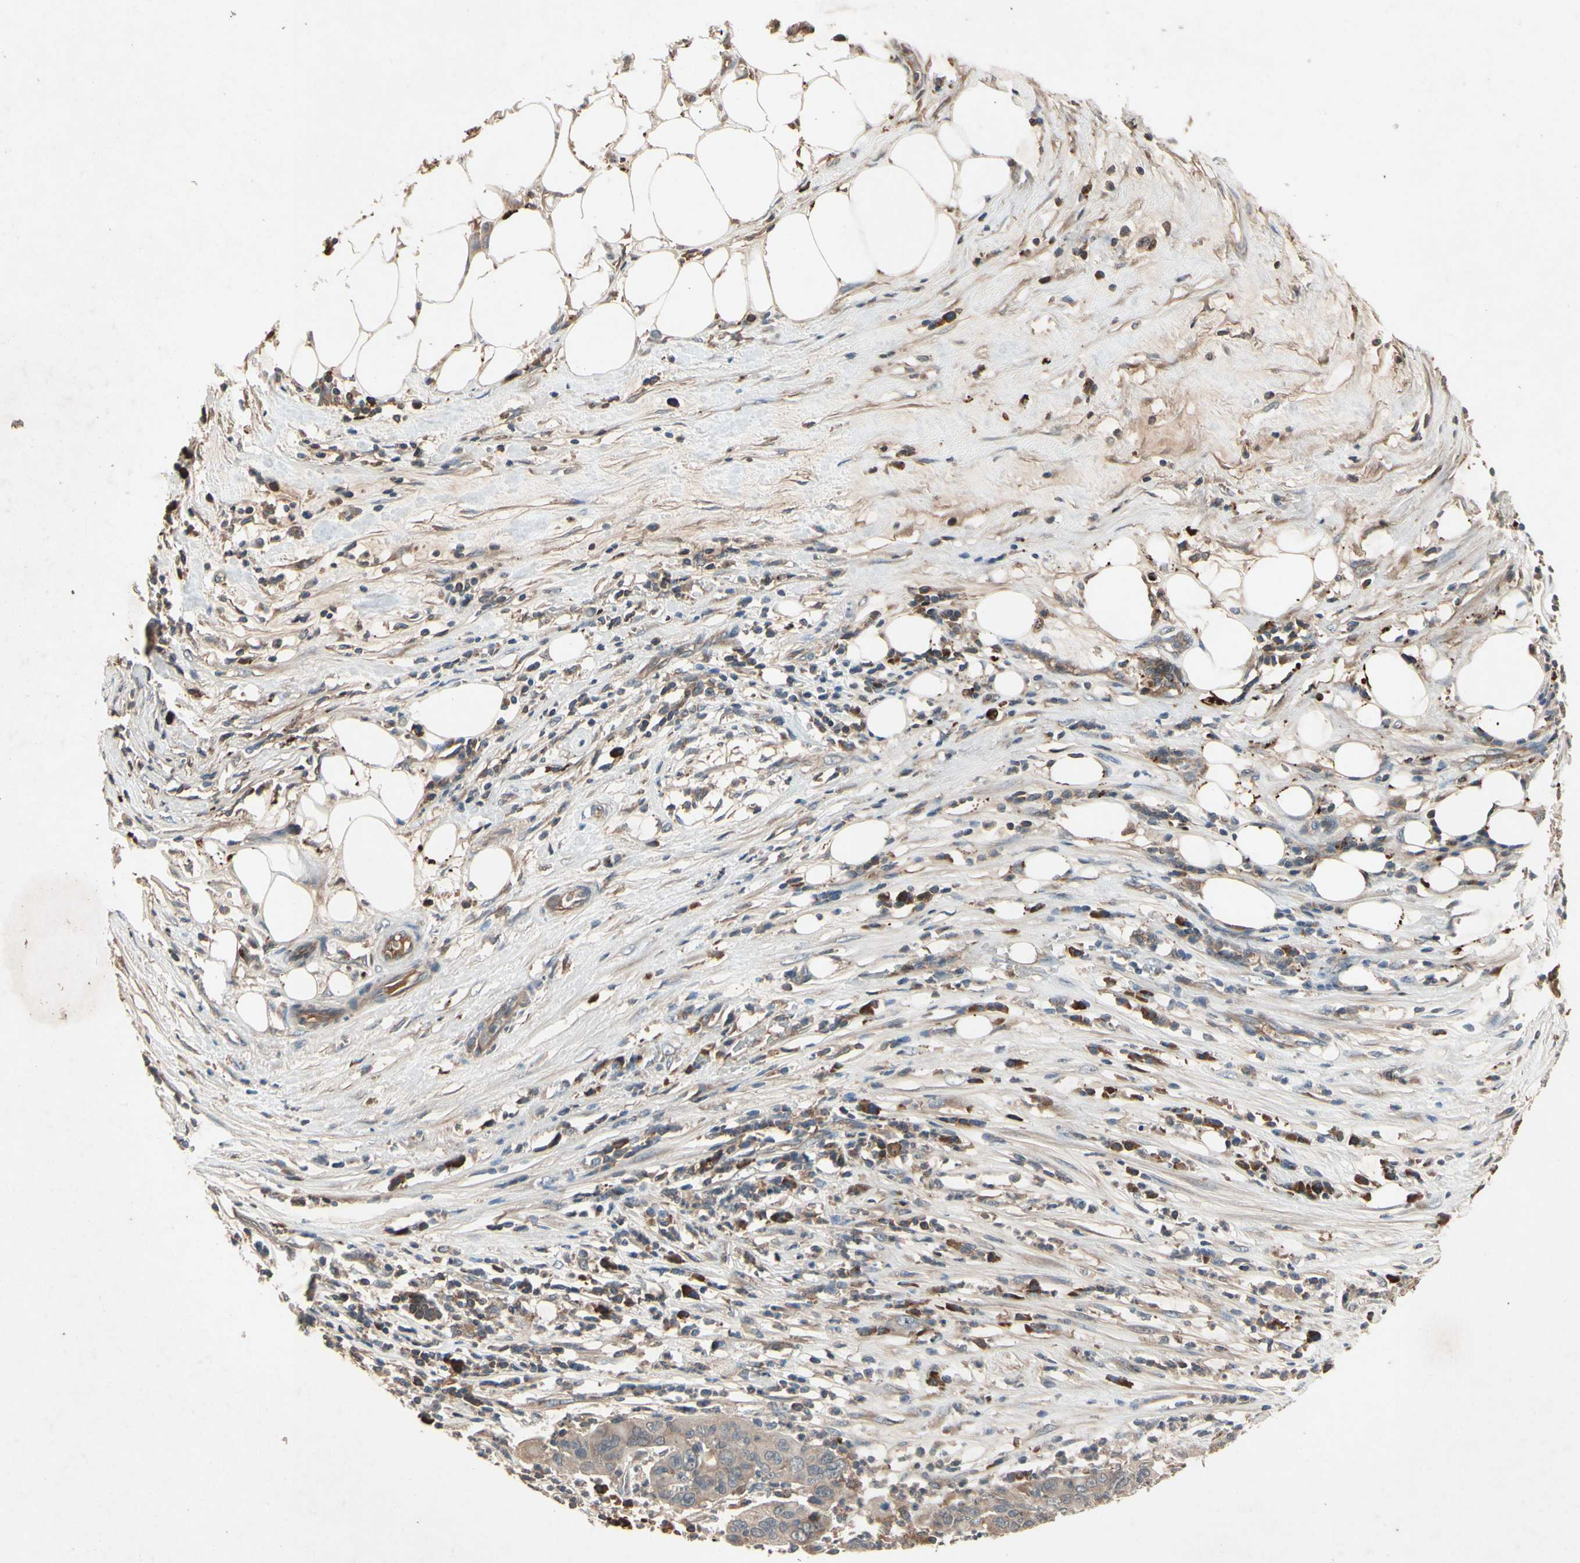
{"staining": {"intensity": "weak", "quantity": ">75%", "location": "cytoplasmic/membranous"}, "tissue": "pancreatic cancer", "cell_type": "Tumor cells", "image_type": "cancer", "snomed": [{"axis": "morphology", "description": "Adenocarcinoma, NOS"}, {"axis": "topography", "description": "Pancreas"}], "caption": "The image shows staining of adenocarcinoma (pancreatic), revealing weak cytoplasmic/membranous protein expression (brown color) within tumor cells.", "gene": "IL1RL1", "patient": {"sex": "female", "age": 78}}